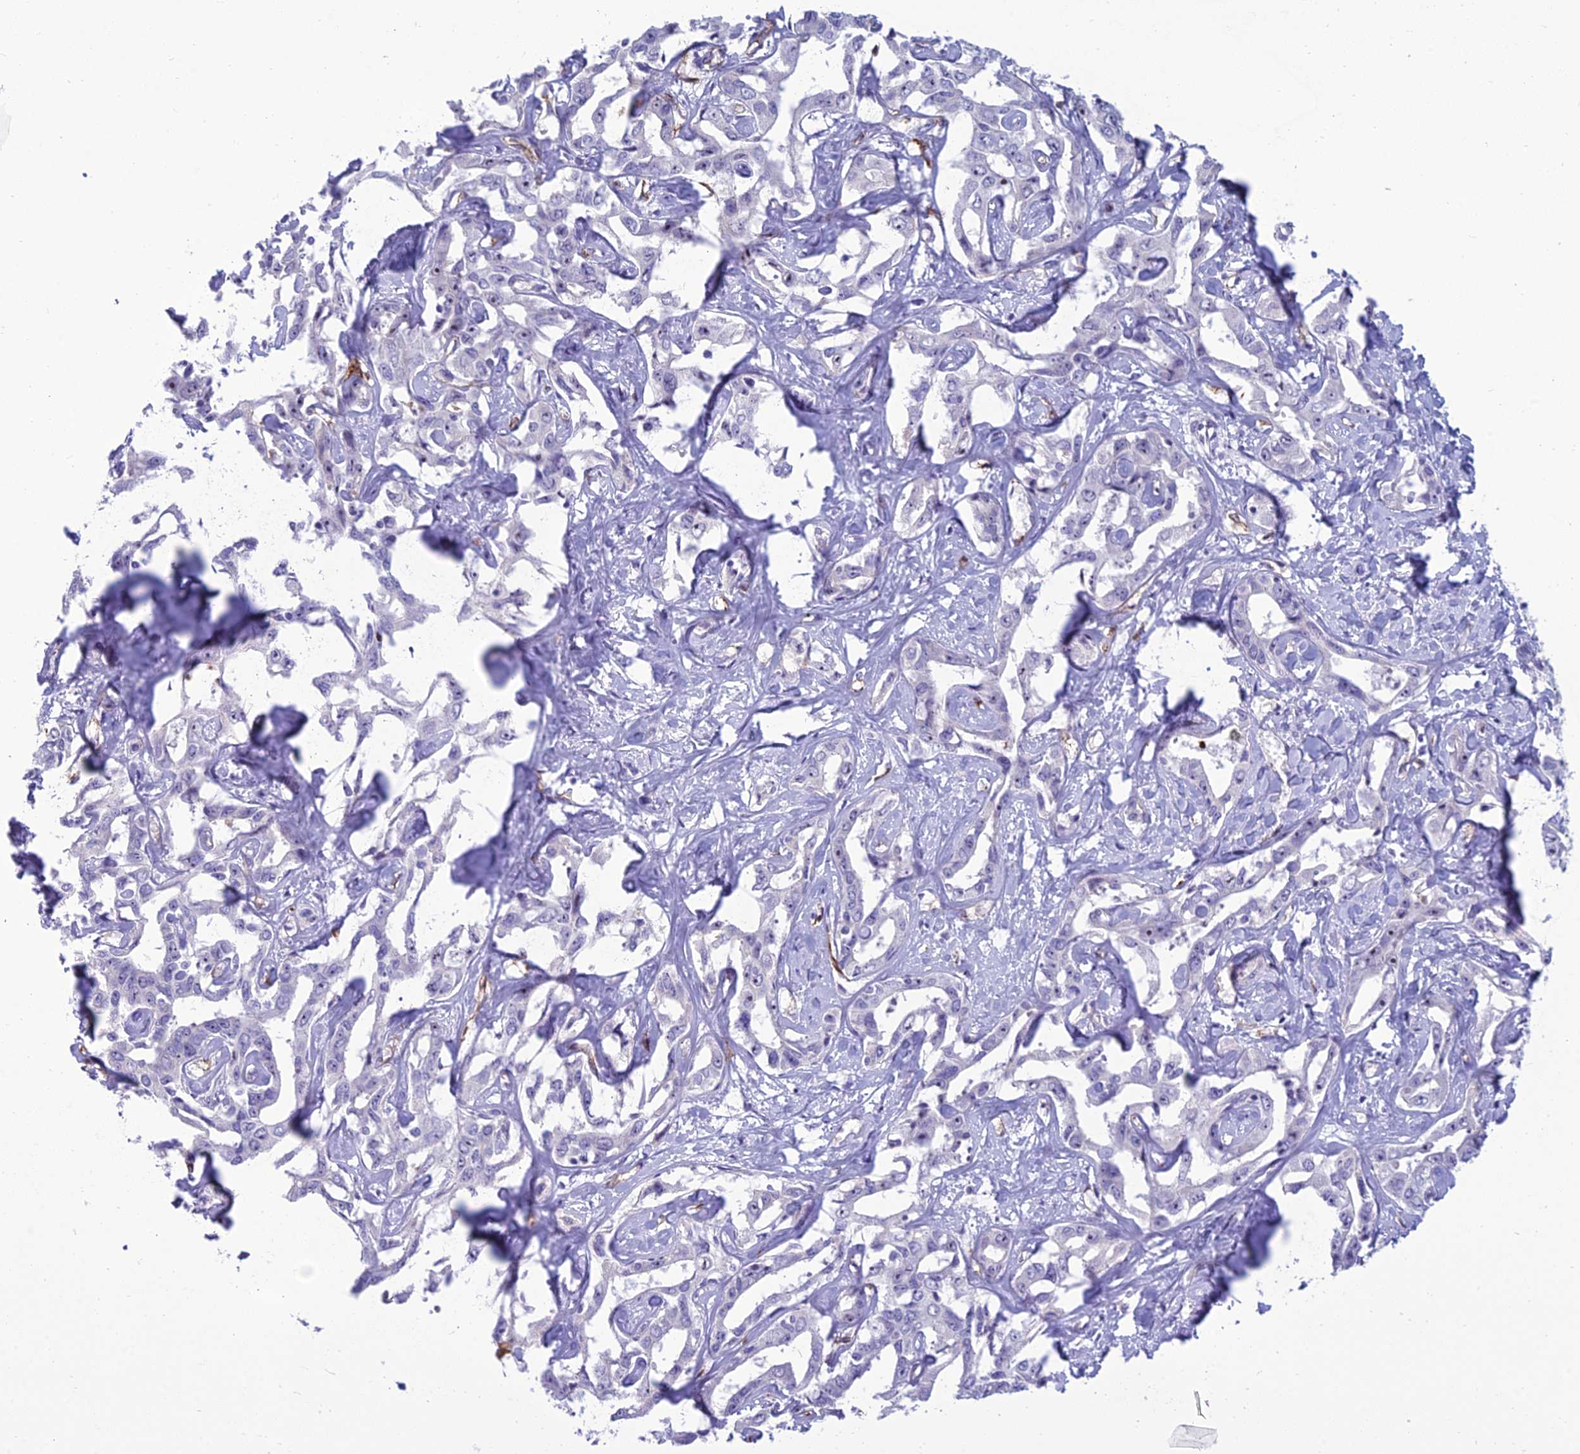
{"staining": {"intensity": "negative", "quantity": "none", "location": "none"}, "tissue": "liver cancer", "cell_type": "Tumor cells", "image_type": "cancer", "snomed": [{"axis": "morphology", "description": "Cholangiocarcinoma"}, {"axis": "topography", "description": "Liver"}], "caption": "The photomicrograph displays no significant staining in tumor cells of liver cancer.", "gene": "BBS7", "patient": {"sex": "male", "age": 59}}